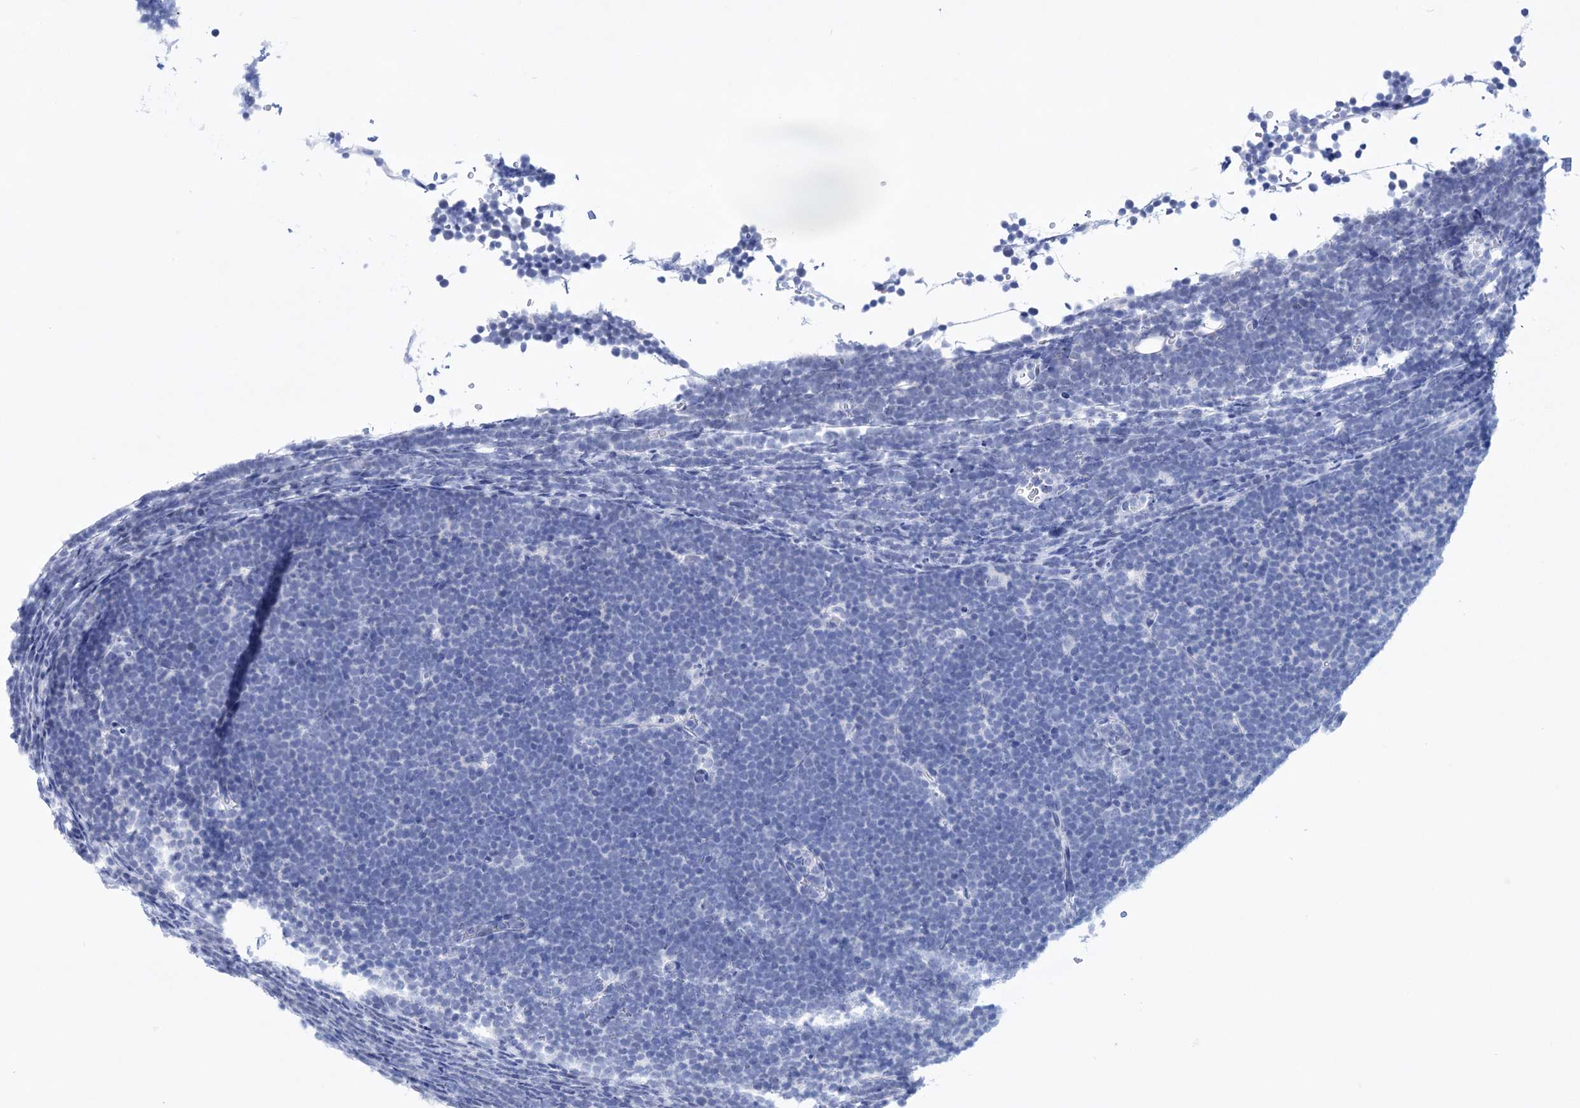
{"staining": {"intensity": "negative", "quantity": "none", "location": "none"}, "tissue": "lymphoma", "cell_type": "Tumor cells", "image_type": "cancer", "snomed": [{"axis": "morphology", "description": "Malignant lymphoma, non-Hodgkin's type, High grade"}, {"axis": "topography", "description": "Lymph node"}], "caption": "A photomicrograph of human high-grade malignant lymphoma, non-Hodgkin's type is negative for staining in tumor cells.", "gene": "FBXW12", "patient": {"sex": "male", "age": 13}}